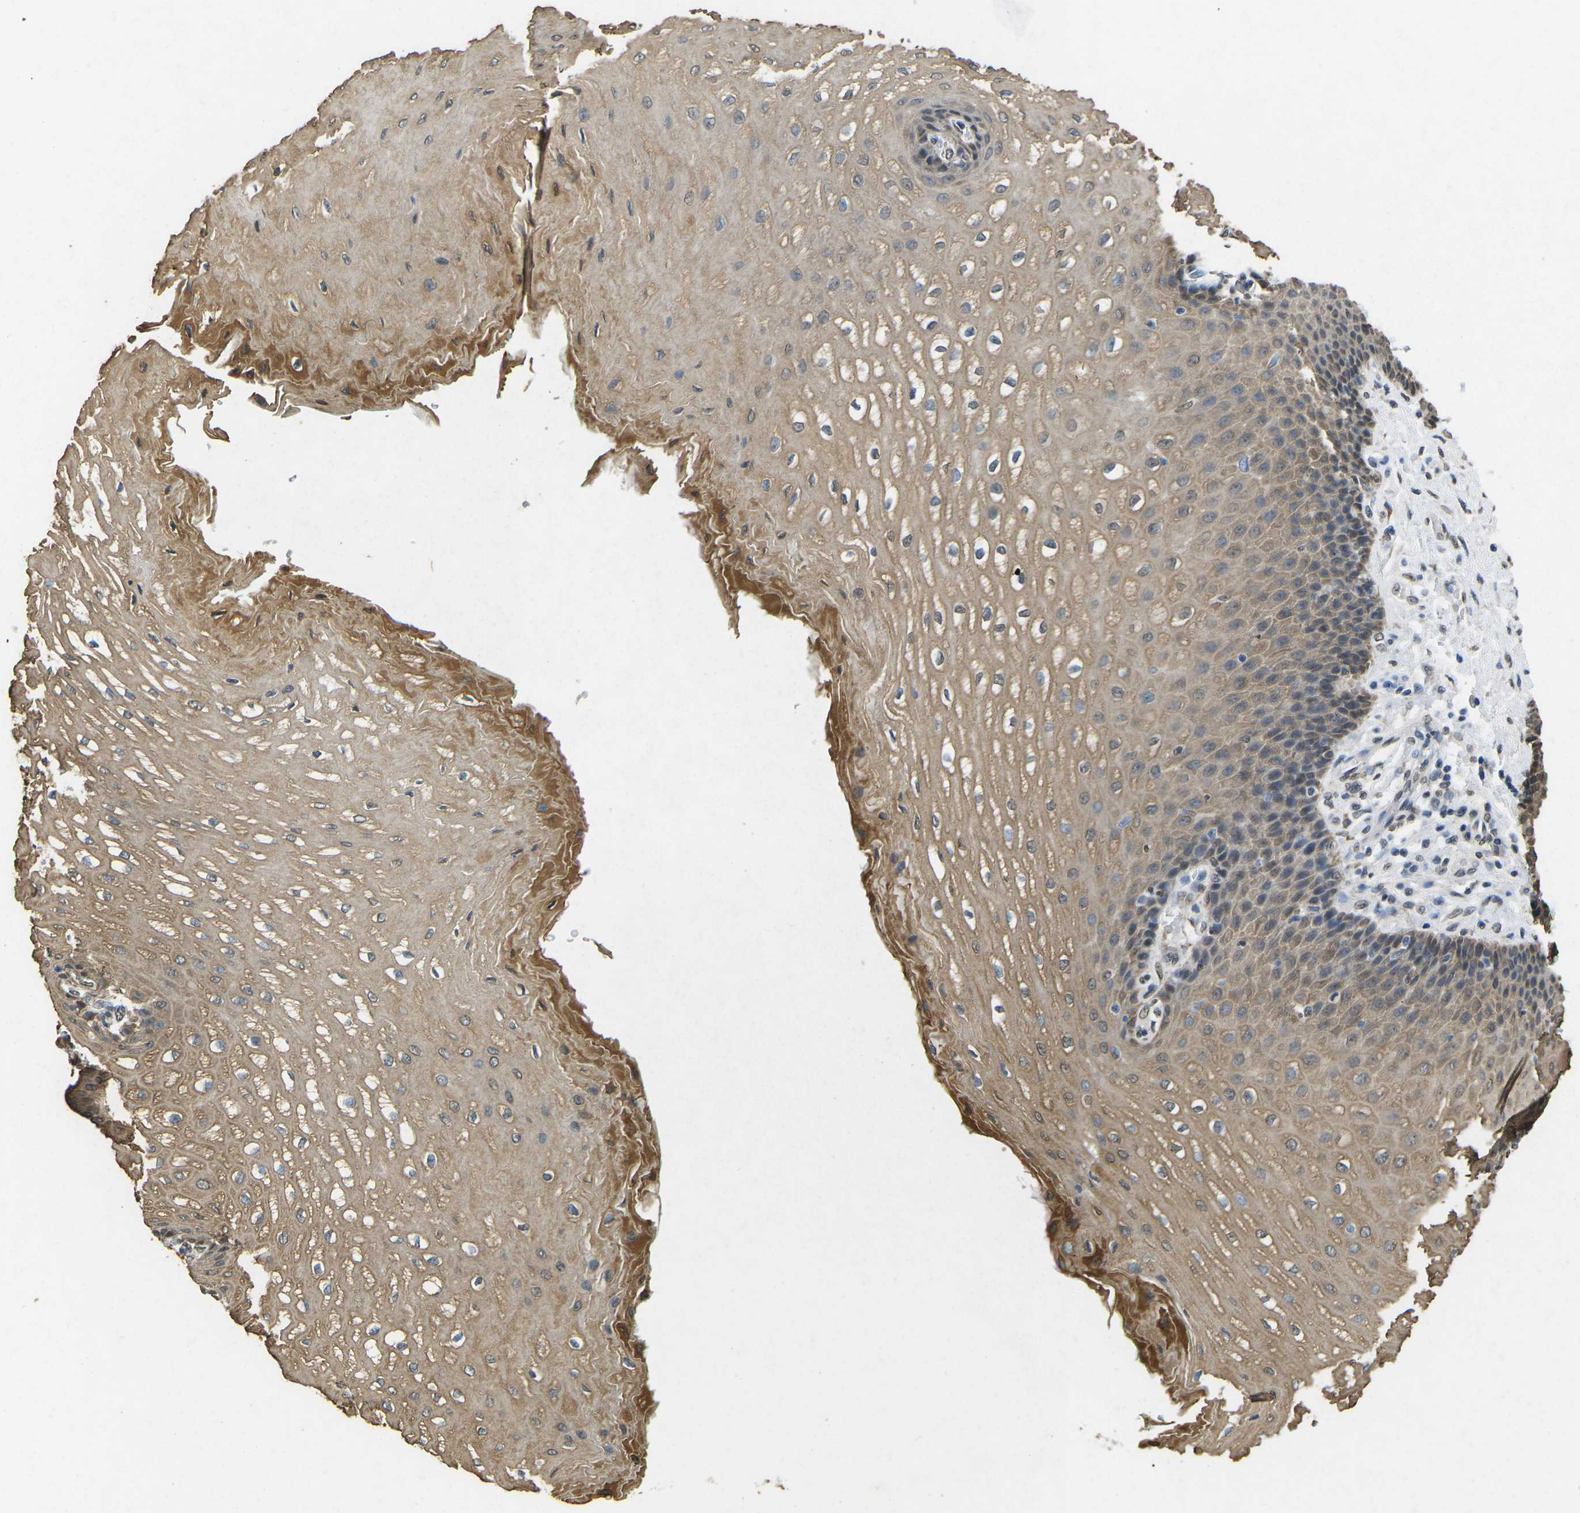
{"staining": {"intensity": "weak", "quantity": ">75%", "location": "cytoplasmic/membranous"}, "tissue": "esophagus", "cell_type": "Squamous epithelial cells", "image_type": "normal", "snomed": [{"axis": "morphology", "description": "Normal tissue, NOS"}, {"axis": "topography", "description": "Esophagus"}], "caption": "Immunohistochemistry (DAB (3,3'-diaminobenzidine)) staining of normal human esophagus exhibits weak cytoplasmic/membranous protein positivity in approximately >75% of squamous epithelial cells.", "gene": "SCNN1B", "patient": {"sex": "male", "age": 54}}